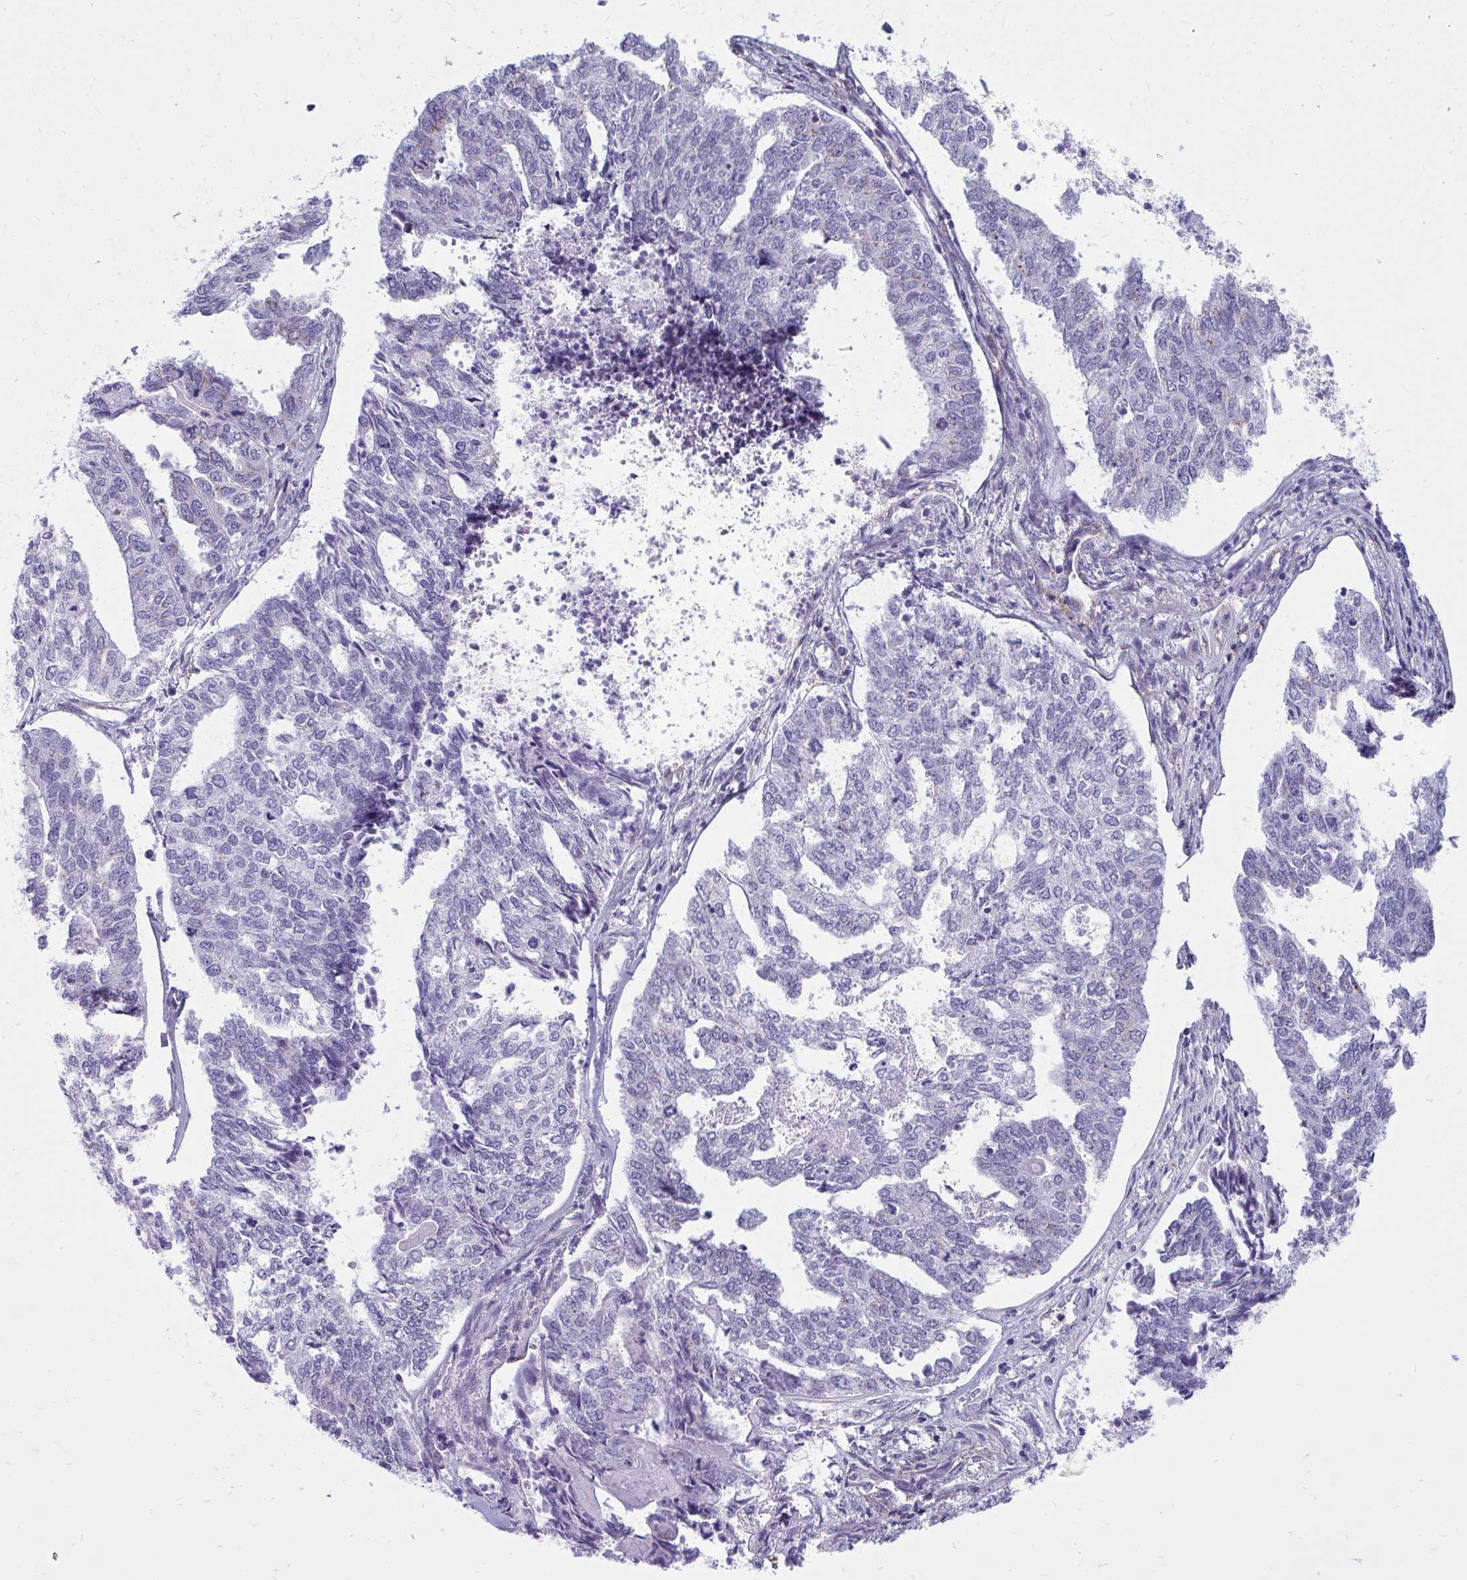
{"staining": {"intensity": "negative", "quantity": "none", "location": "none"}, "tissue": "endometrial cancer", "cell_type": "Tumor cells", "image_type": "cancer", "snomed": [{"axis": "morphology", "description": "Adenocarcinoma, NOS"}, {"axis": "topography", "description": "Endometrium"}], "caption": "A photomicrograph of human endometrial cancer (adenocarcinoma) is negative for staining in tumor cells.", "gene": "AKAP12", "patient": {"sex": "female", "age": 73}}